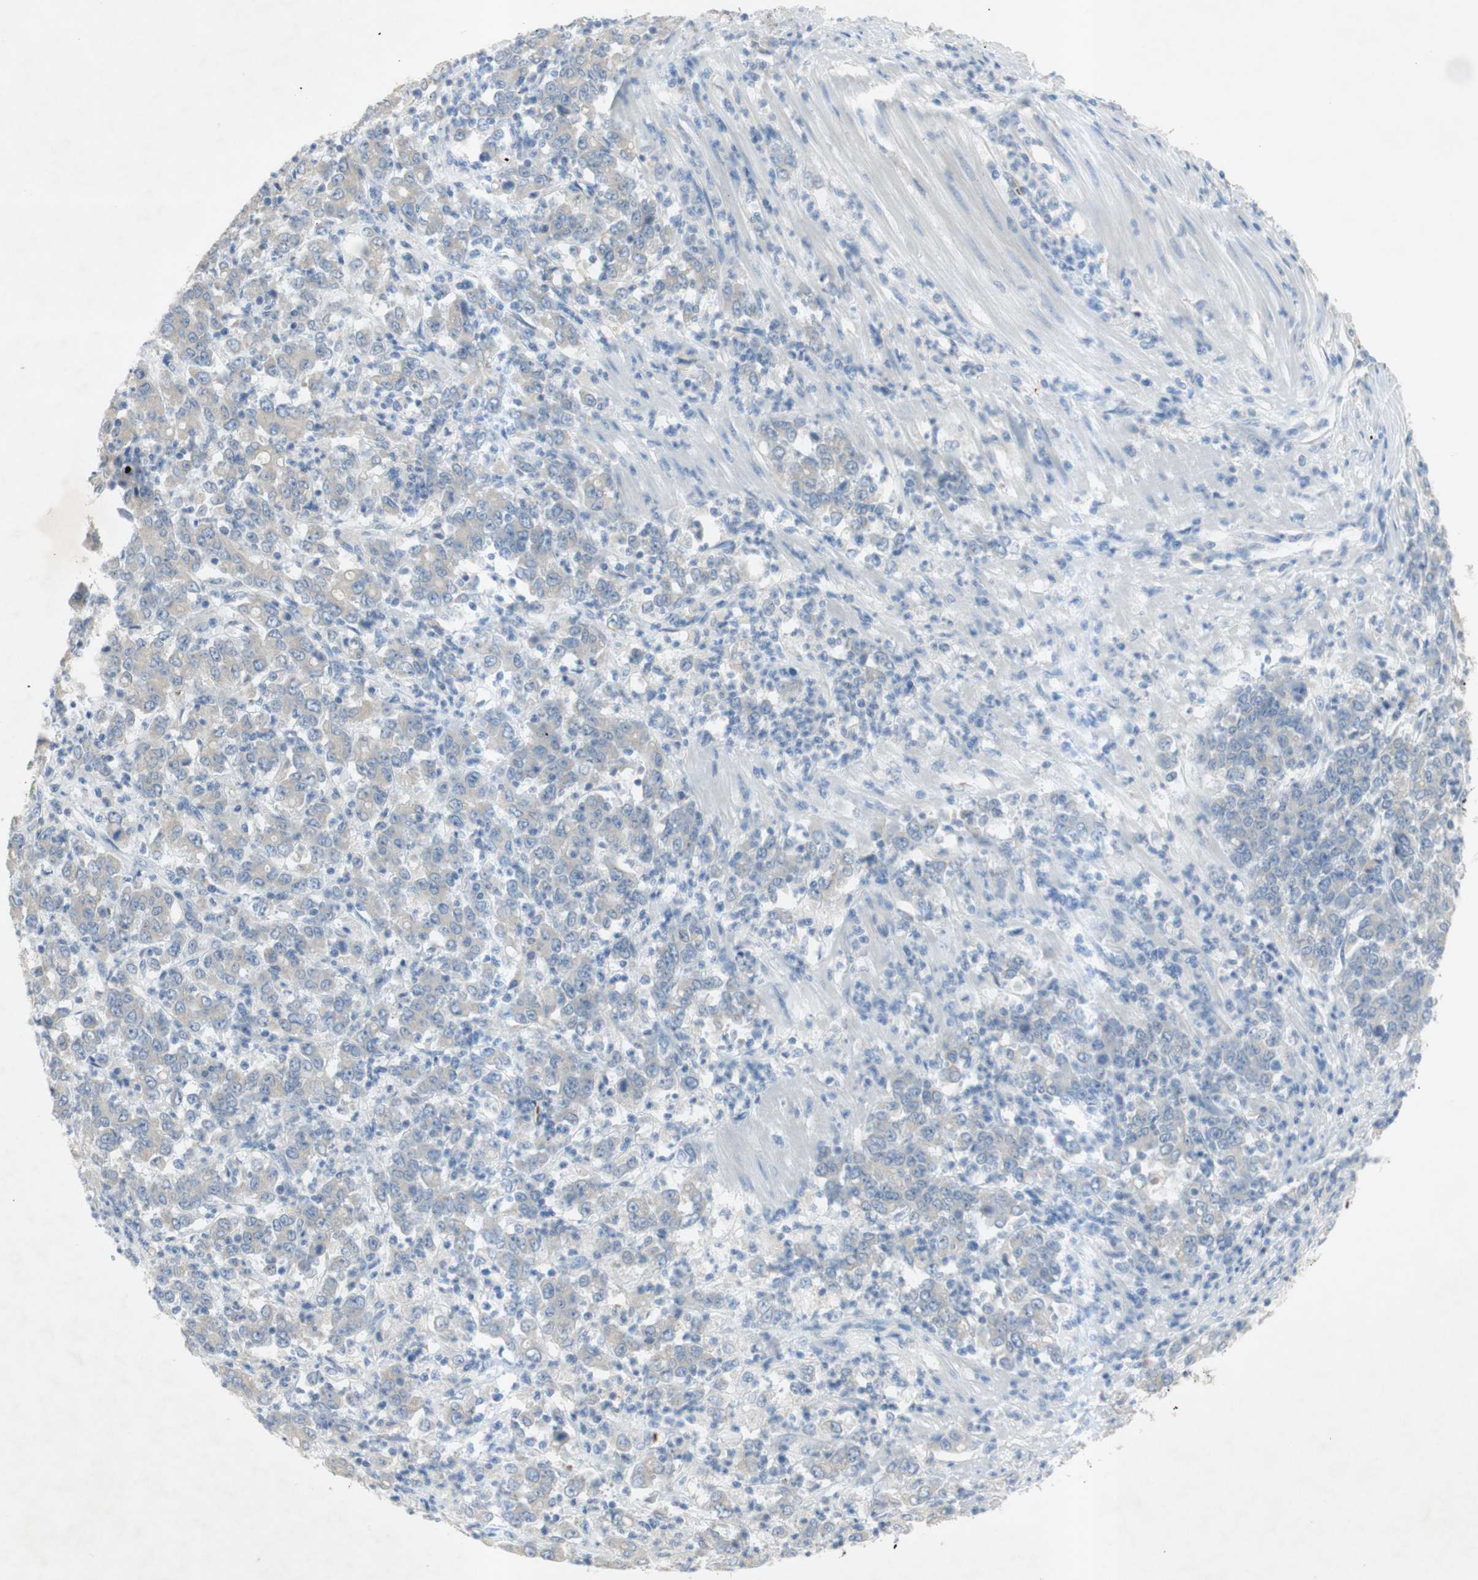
{"staining": {"intensity": "negative", "quantity": "none", "location": "none"}, "tissue": "stomach cancer", "cell_type": "Tumor cells", "image_type": "cancer", "snomed": [{"axis": "morphology", "description": "Adenocarcinoma, NOS"}, {"axis": "topography", "description": "Stomach, lower"}], "caption": "Immunohistochemistry (IHC) photomicrograph of neoplastic tissue: stomach cancer (adenocarcinoma) stained with DAB reveals no significant protein staining in tumor cells. The staining was performed using DAB to visualize the protein expression in brown, while the nuclei were stained in blue with hematoxylin (Magnification: 20x).", "gene": "EPO", "patient": {"sex": "female", "age": 71}}